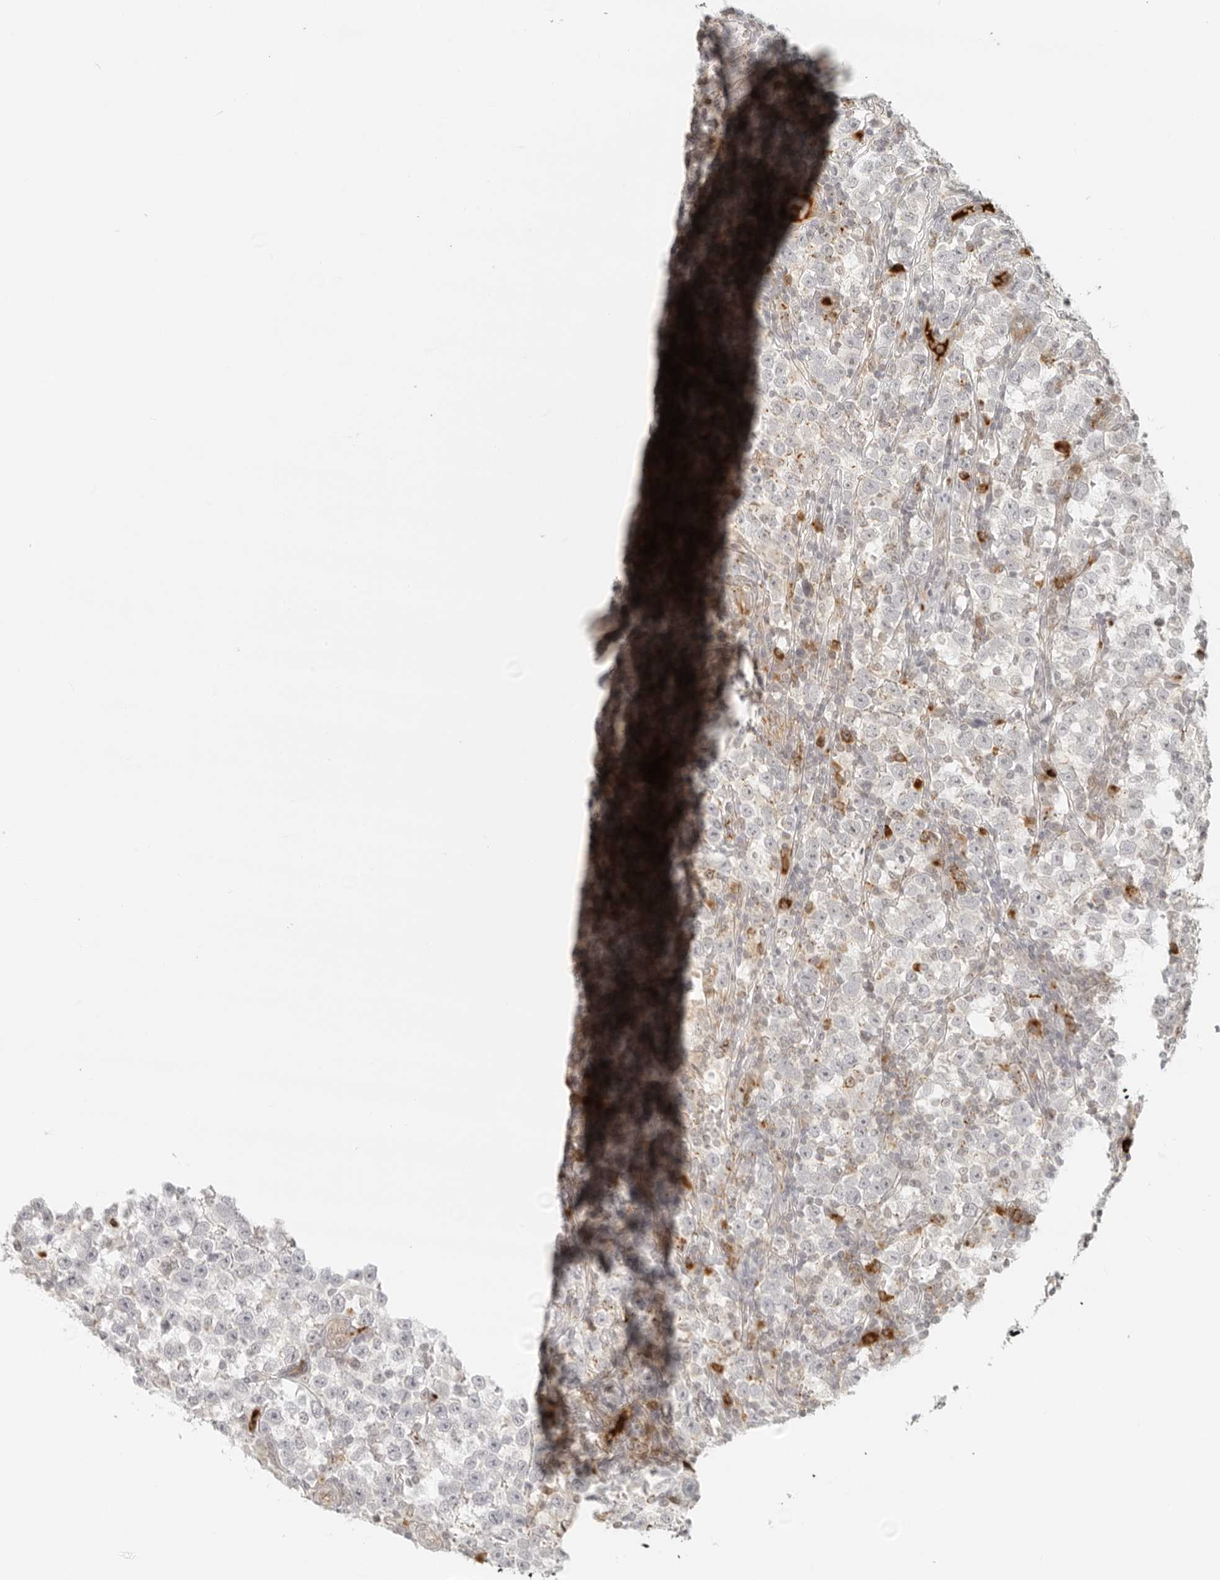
{"staining": {"intensity": "negative", "quantity": "none", "location": "none"}, "tissue": "testis cancer", "cell_type": "Tumor cells", "image_type": "cancer", "snomed": [{"axis": "morphology", "description": "Normal tissue, NOS"}, {"axis": "morphology", "description": "Seminoma, NOS"}, {"axis": "topography", "description": "Testis"}], "caption": "Human seminoma (testis) stained for a protein using immunohistochemistry (IHC) exhibits no expression in tumor cells.", "gene": "ZNF678", "patient": {"sex": "male", "age": 43}}